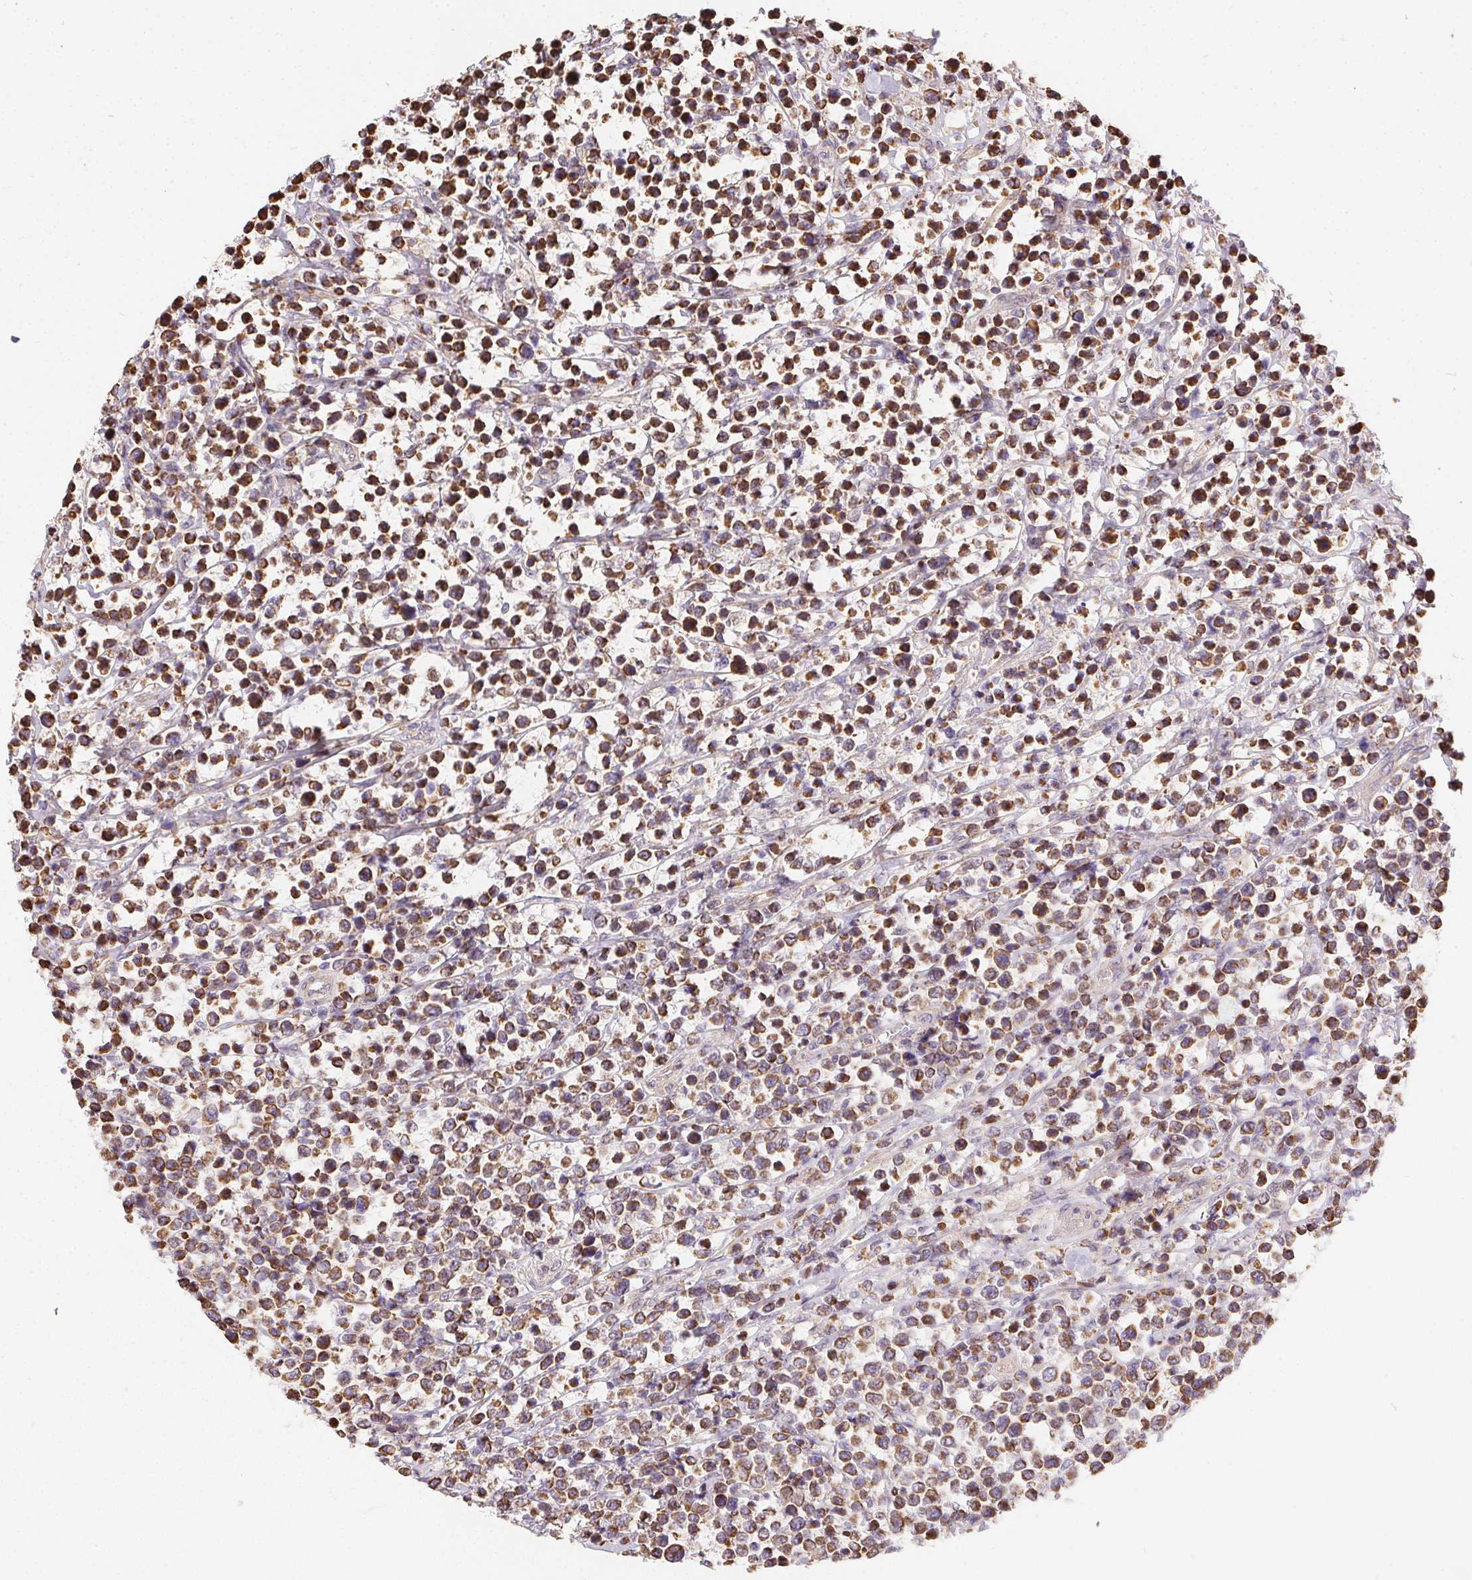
{"staining": {"intensity": "moderate", "quantity": ">75%", "location": "cytoplasmic/membranous"}, "tissue": "lymphoma", "cell_type": "Tumor cells", "image_type": "cancer", "snomed": [{"axis": "morphology", "description": "Malignant lymphoma, non-Hodgkin's type, High grade"}, {"axis": "topography", "description": "Soft tissue"}], "caption": "Immunohistochemistry staining of lymphoma, which reveals medium levels of moderate cytoplasmic/membranous positivity in about >75% of tumor cells indicating moderate cytoplasmic/membranous protein staining. The staining was performed using DAB (3,3'-diaminobenzidine) (brown) for protein detection and nuclei were counterstained in hematoxylin (blue).", "gene": "REV3L", "patient": {"sex": "female", "age": 56}}